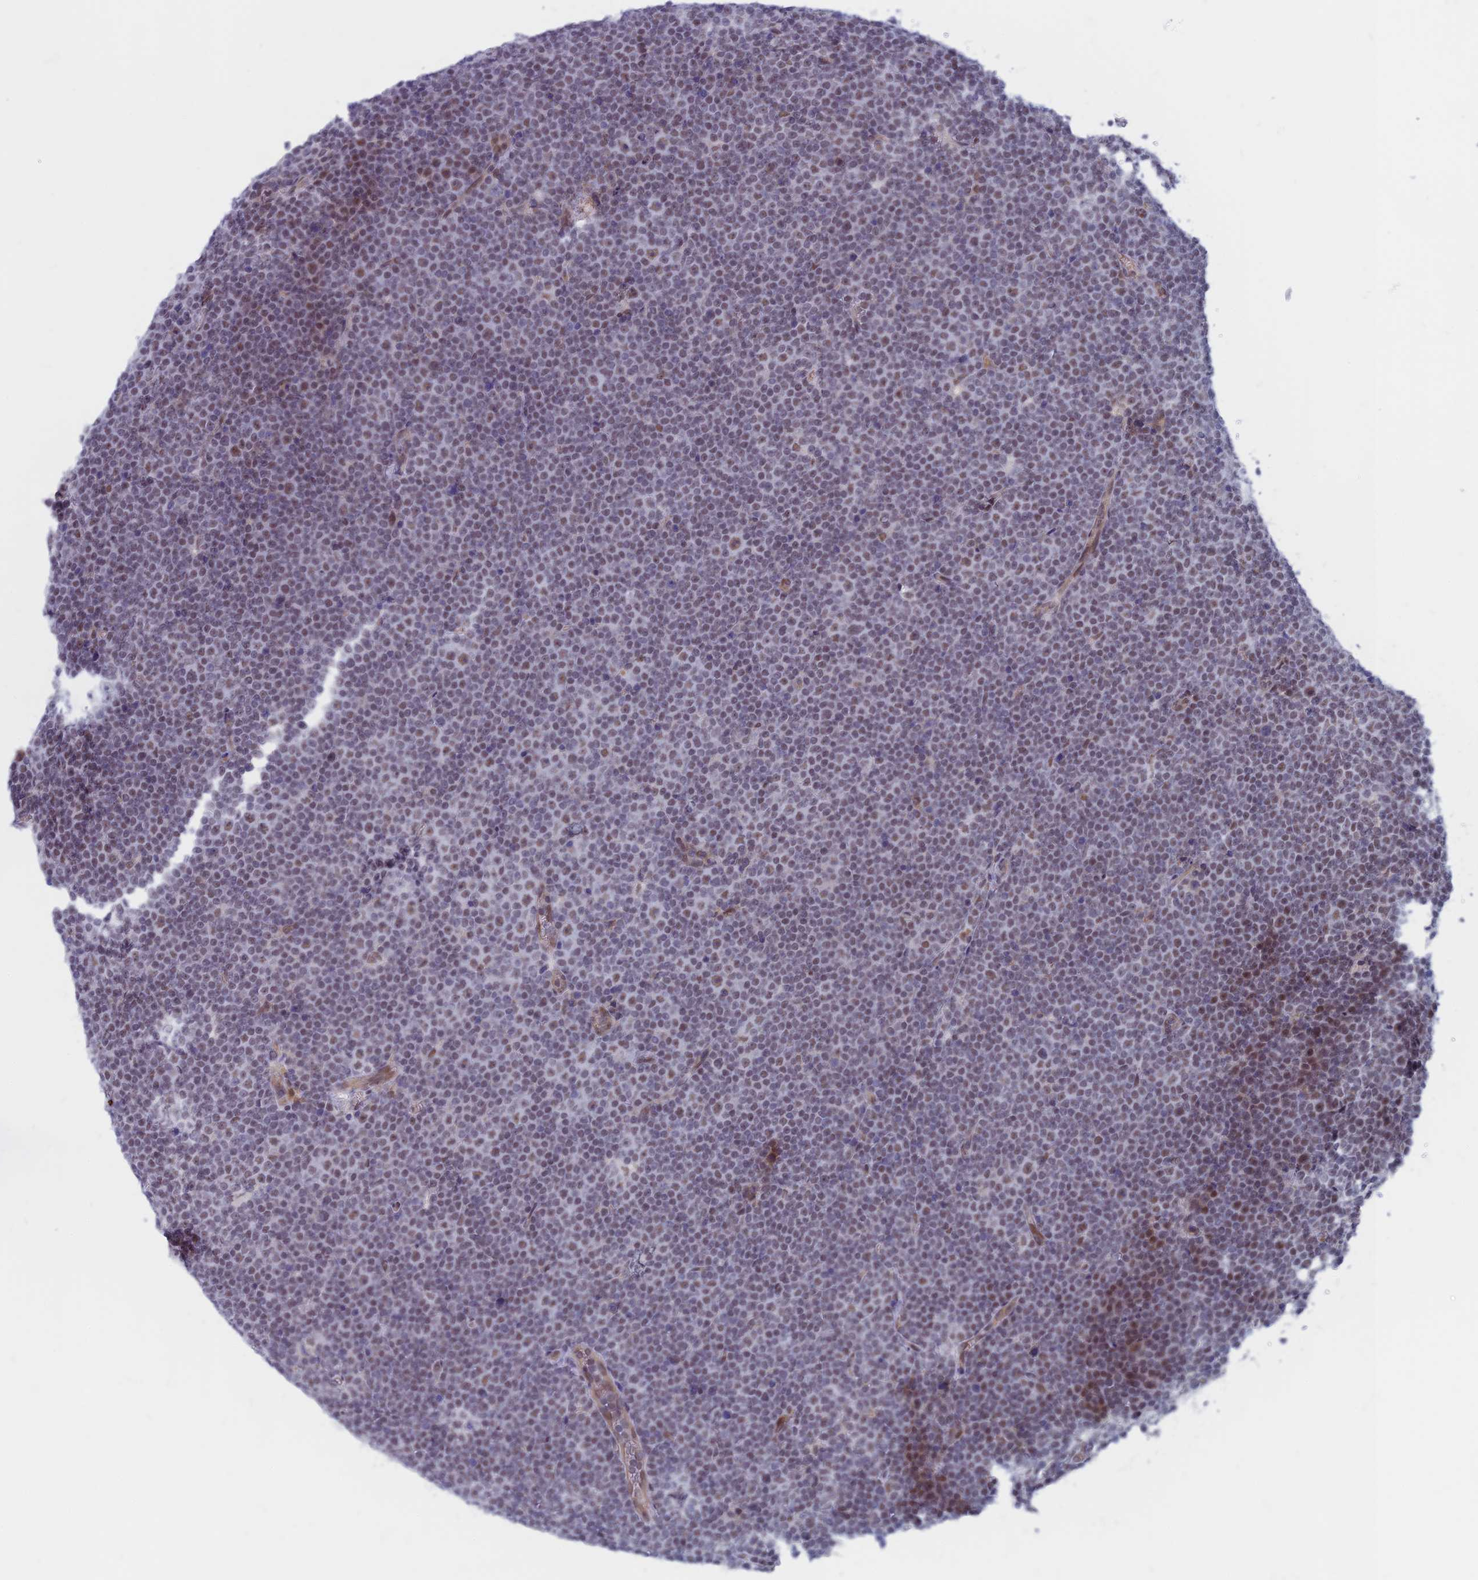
{"staining": {"intensity": "moderate", "quantity": "<25%", "location": "nuclear"}, "tissue": "lymphoma", "cell_type": "Tumor cells", "image_type": "cancer", "snomed": [{"axis": "morphology", "description": "Malignant lymphoma, non-Hodgkin's type, Low grade"}, {"axis": "topography", "description": "Lymph node"}], "caption": "DAB (3,3'-diaminobenzidine) immunohistochemical staining of human lymphoma exhibits moderate nuclear protein staining in approximately <25% of tumor cells.", "gene": "ASH2L", "patient": {"sex": "female", "age": 67}}